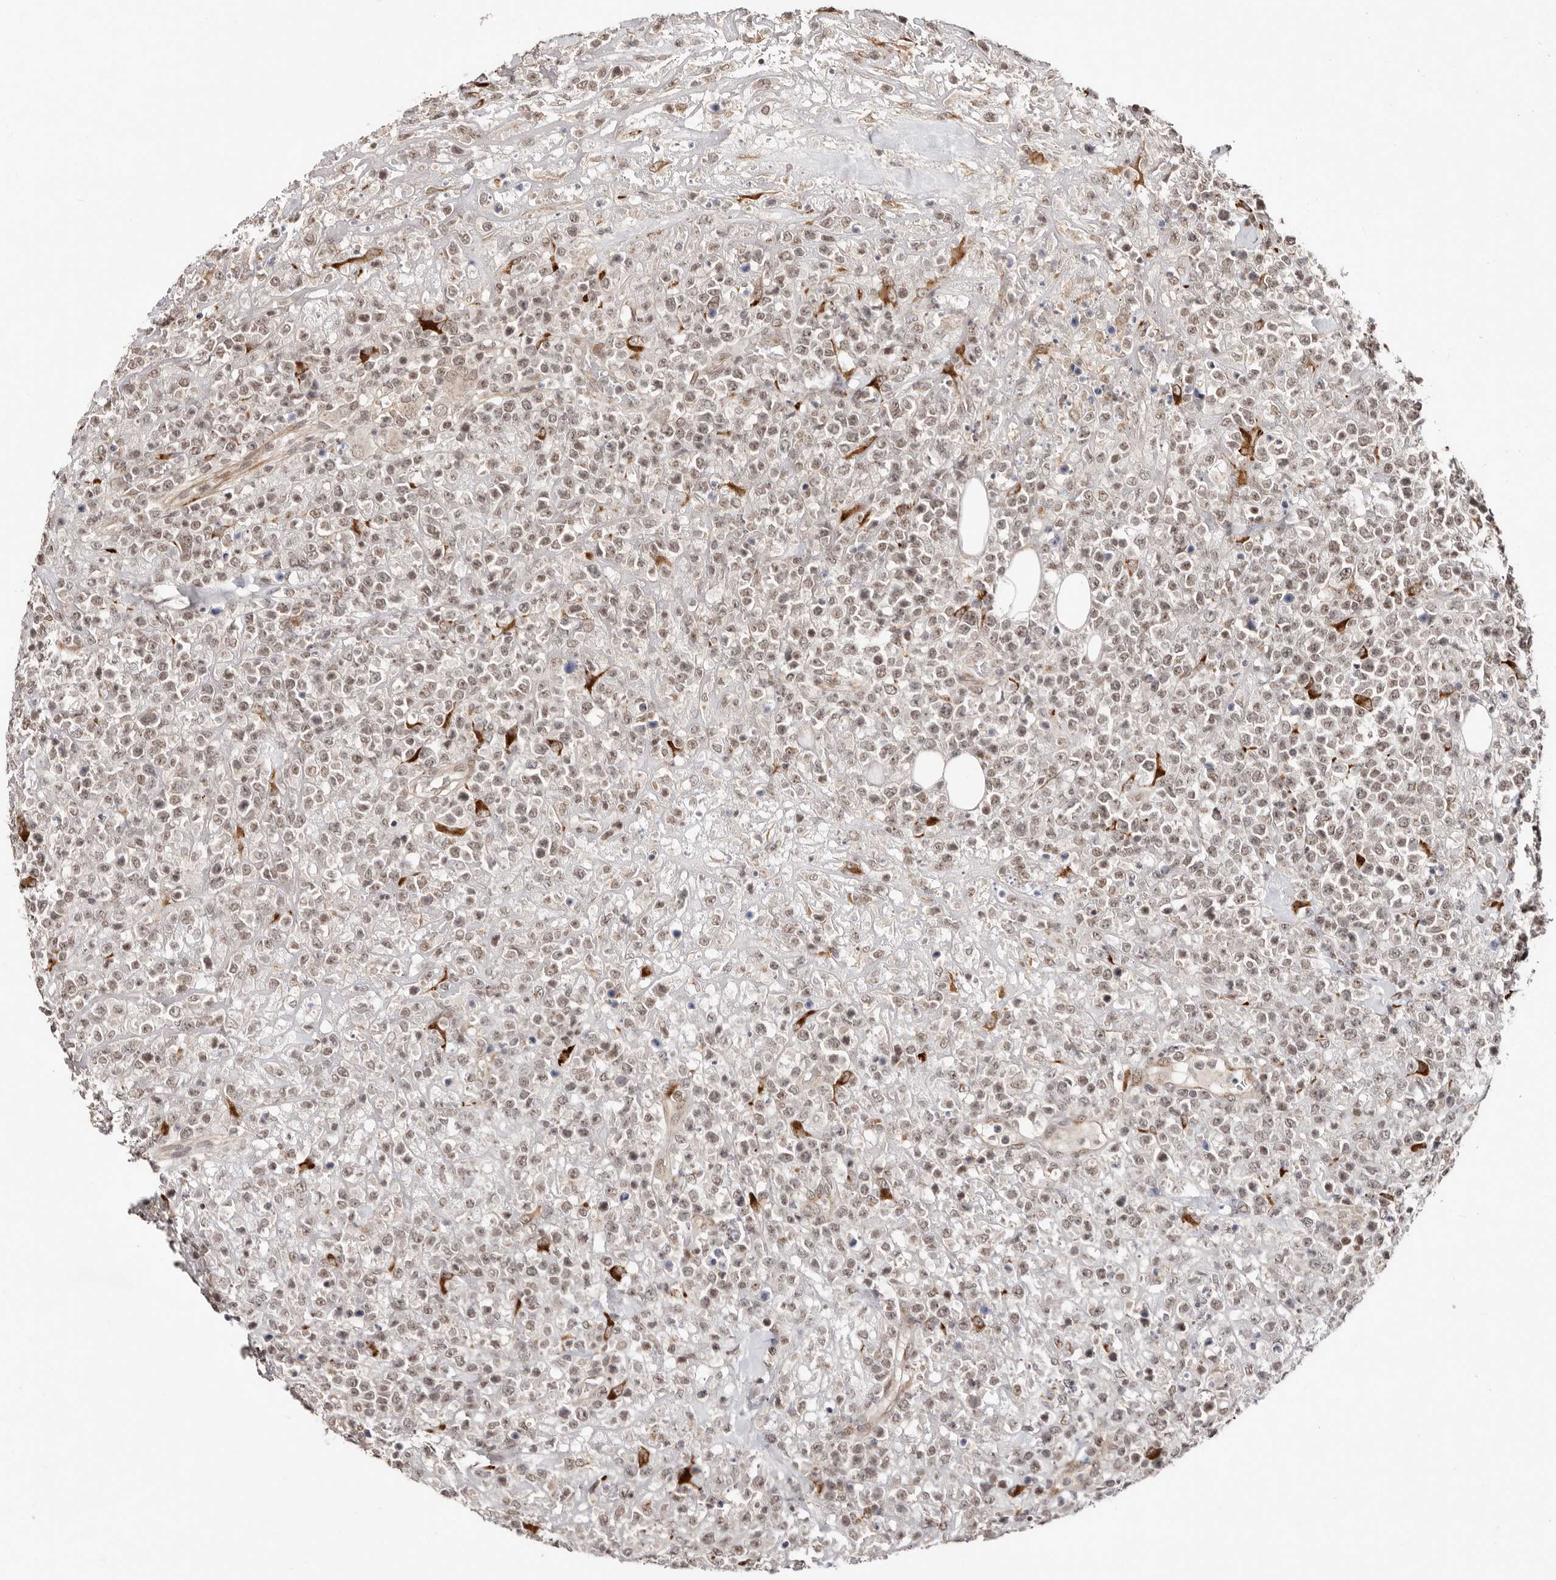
{"staining": {"intensity": "weak", "quantity": ">75%", "location": "nuclear"}, "tissue": "lymphoma", "cell_type": "Tumor cells", "image_type": "cancer", "snomed": [{"axis": "morphology", "description": "Malignant lymphoma, non-Hodgkin's type, High grade"}, {"axis": "topography", "description": "Colon"}], "caption": "Protein expression analysis of human high-grade malignant lymphoma, non-Hodgkin's type reveals weak nuclear positivity in approximately >75% of tumor cells.", "gene": "SRCAP", "patient": {"sex": "female", "age": 53}}